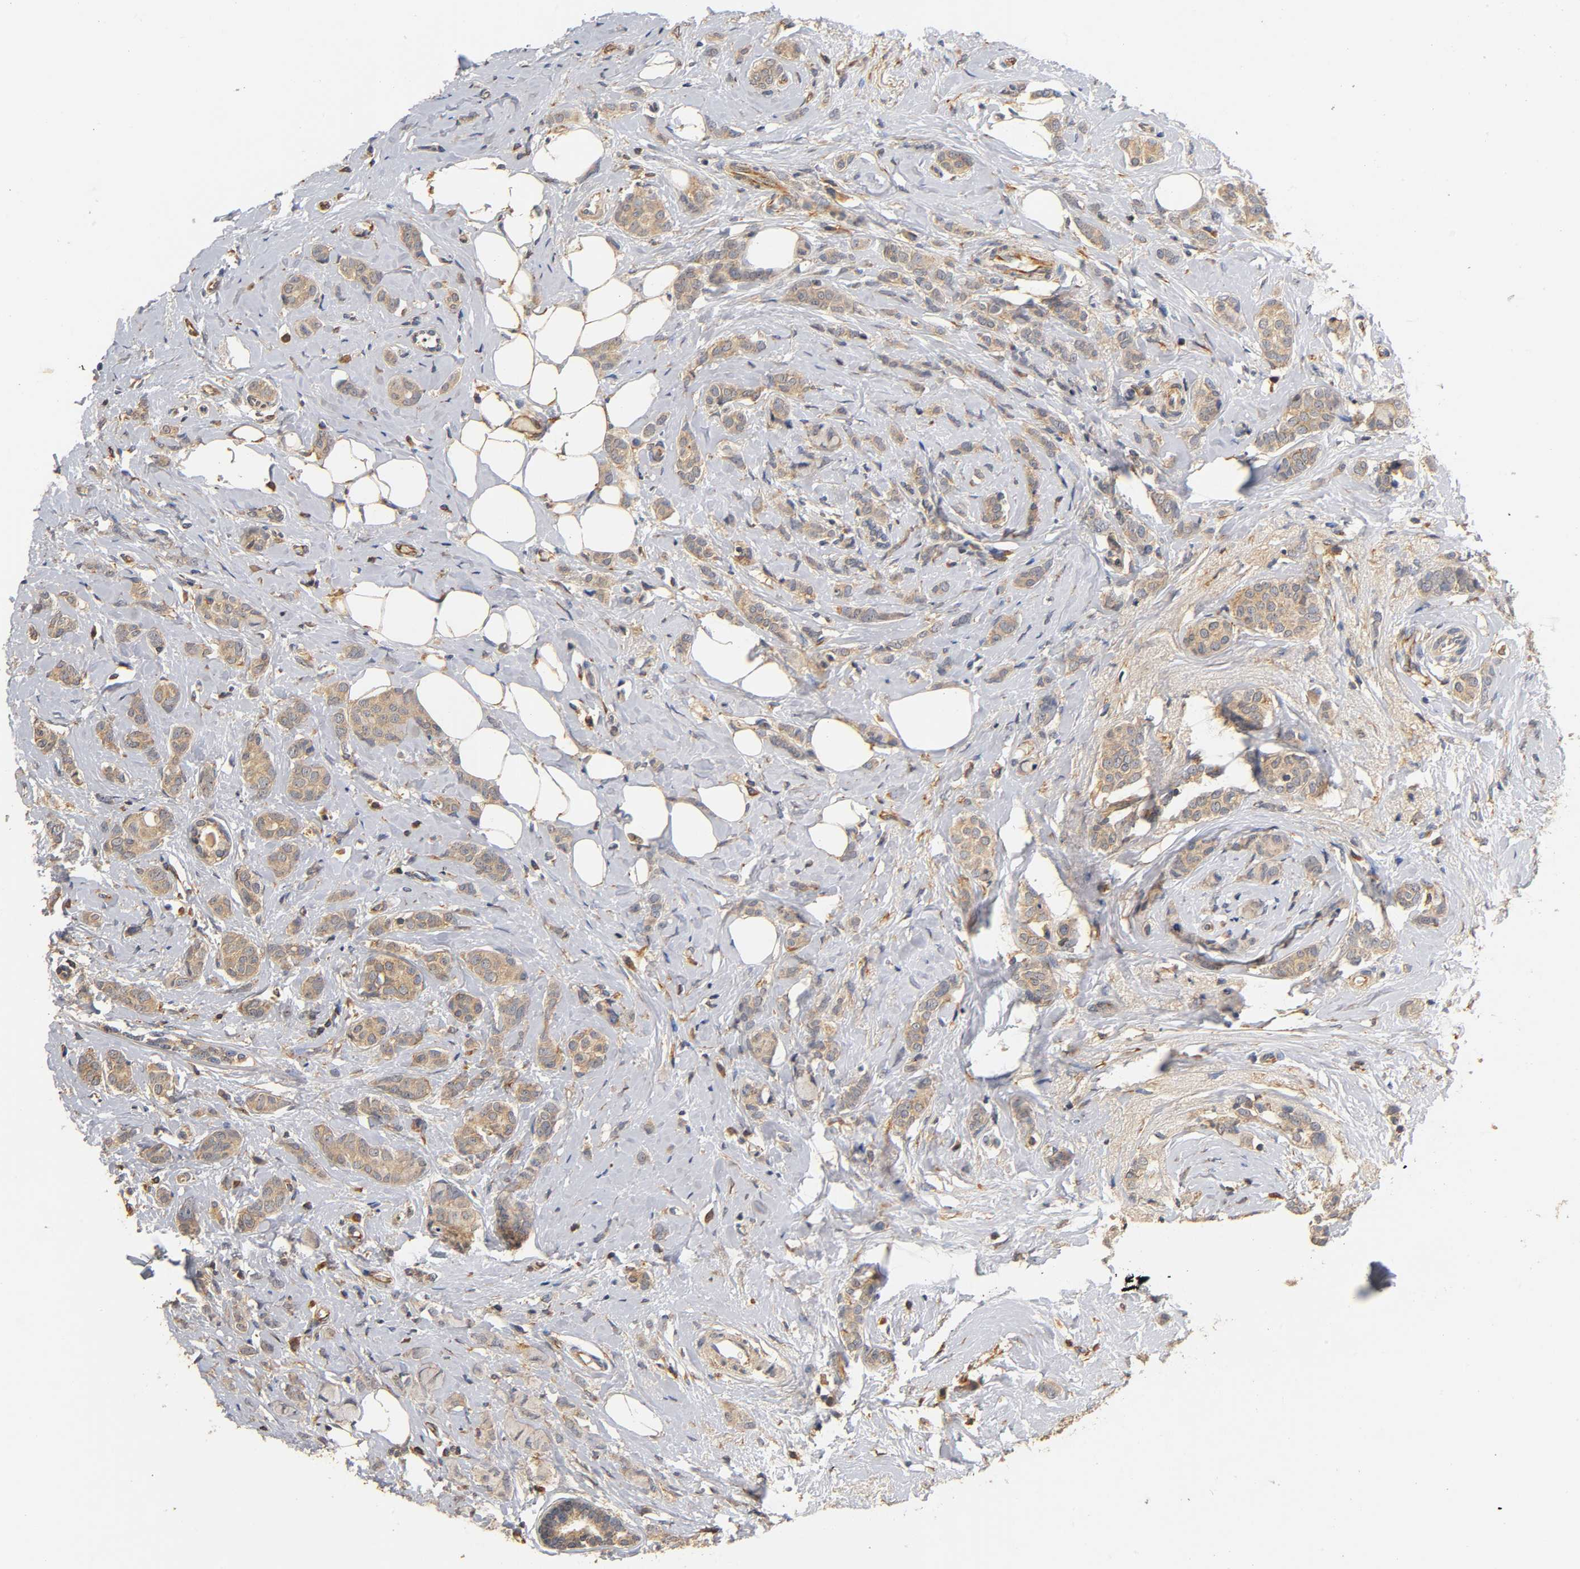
{"staining": {"intensity": "moderate", "quantity": ">75%", "location": "cytoplasmic/membranous"}, "tissue": "breast cancer", "cell_type": "Tumor cells", "image_type": "cancer", "snomed": [{"axis": "morphology", "description": "Lobular carcinoma"}, {"axis": "topography", "description": "Breast"}], "caption": "Protein staining of breast lobular carcinoma tissue displays moderate cytoplasmic/membranous staining in approximately >75% of tumor cells.", "gene": "SCAP", "patient": {"sex": "female", "age": 60}}